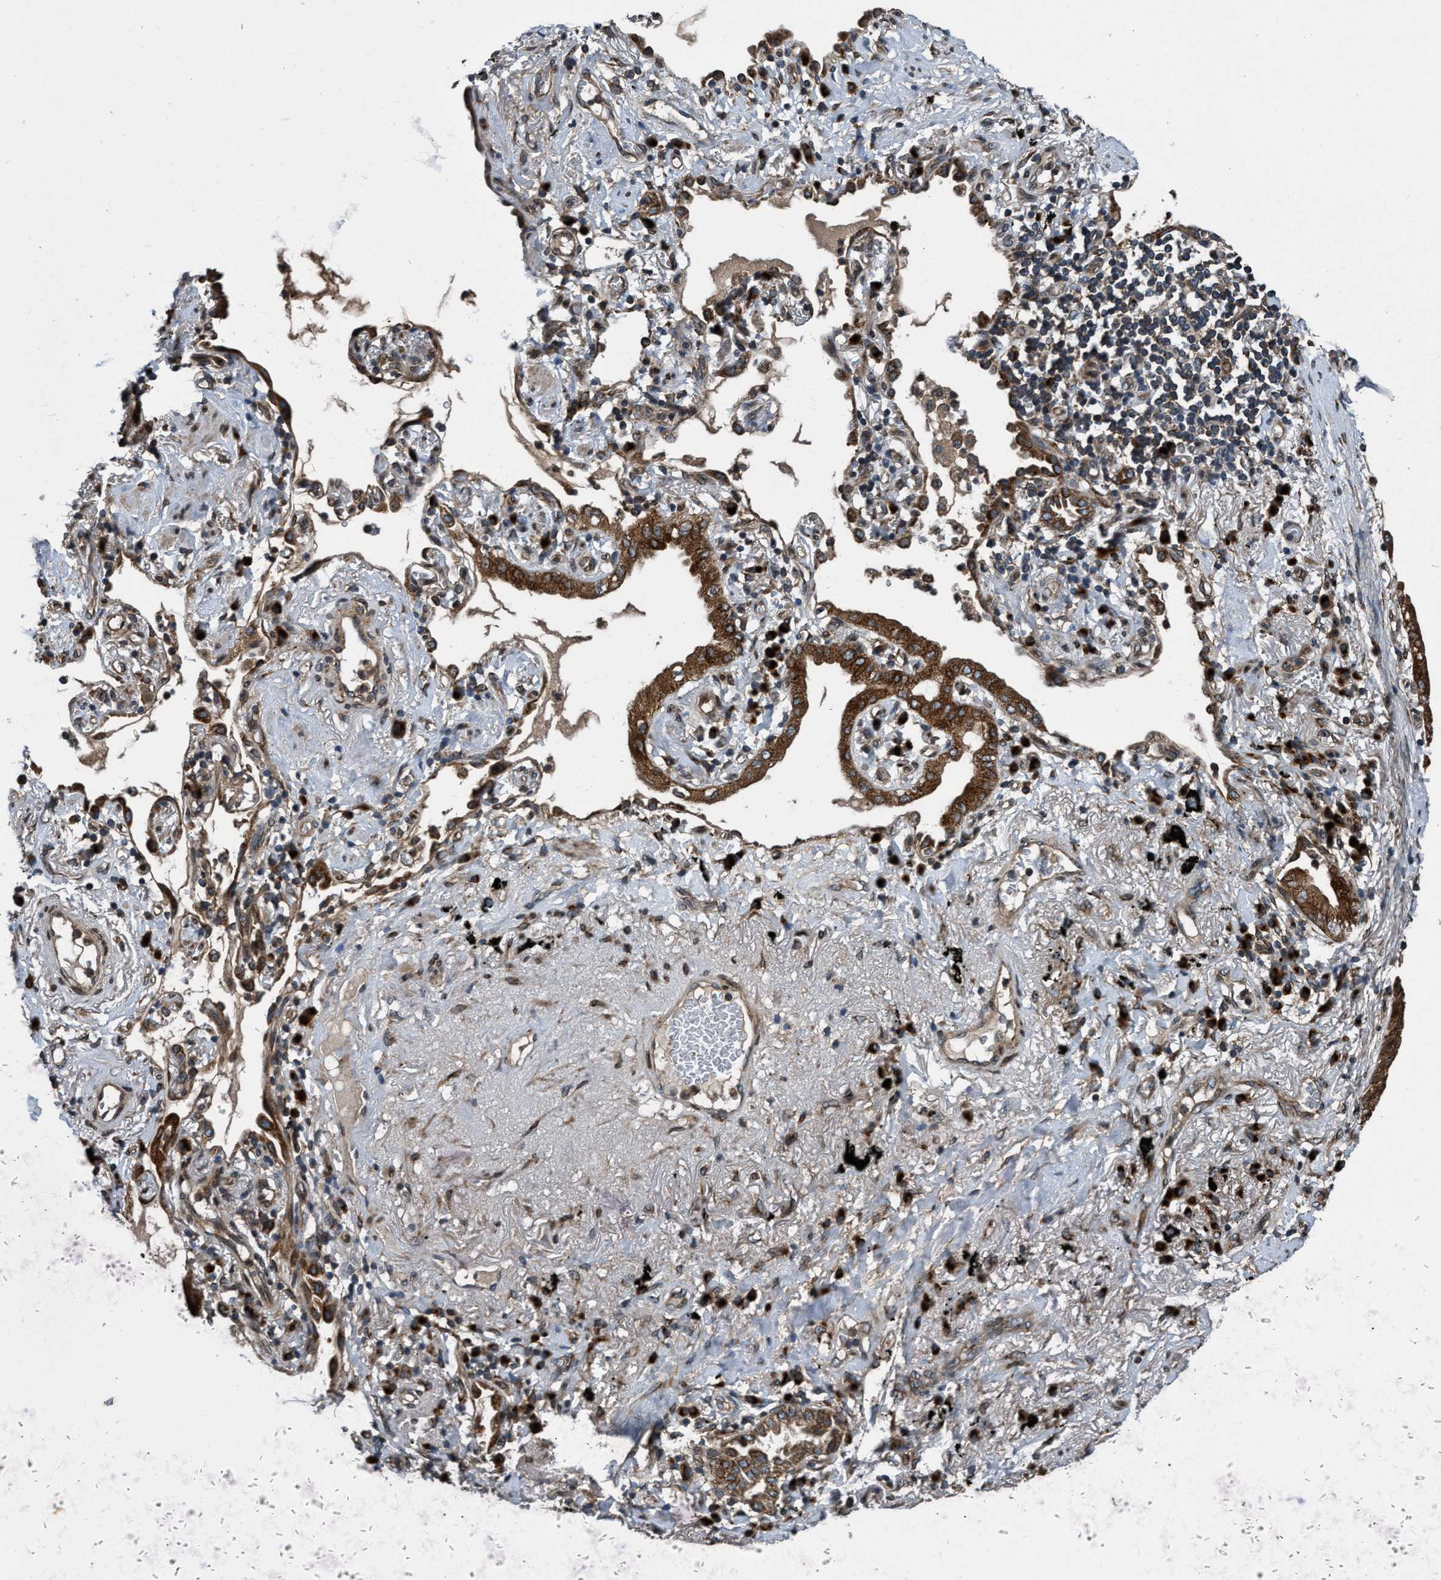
{"staining": {"intensity": "strong", "quantity": ">75%", "location": "cytoplasmic/membranous"}, "tissue": "lung cancer", "cell_type": "Tumor cells", "image_type": "cancer", "snomed": [{"axis": "morphology", "description": "Normal tissue, NOS"}, {"axis": "morphology", "description": "Adenocarcinoma, NOS"}, {"axis": "topography", "description": "Bronchus"}, {"axis": "topography", "description": "Lung"}], "caption": "Human lung cancer (adenocarcinoma) stained with a protein marker demonstrates strong staining in tumor cells.", "gene": "MACC1", "patient": {"sex": "female", "age": 70}}